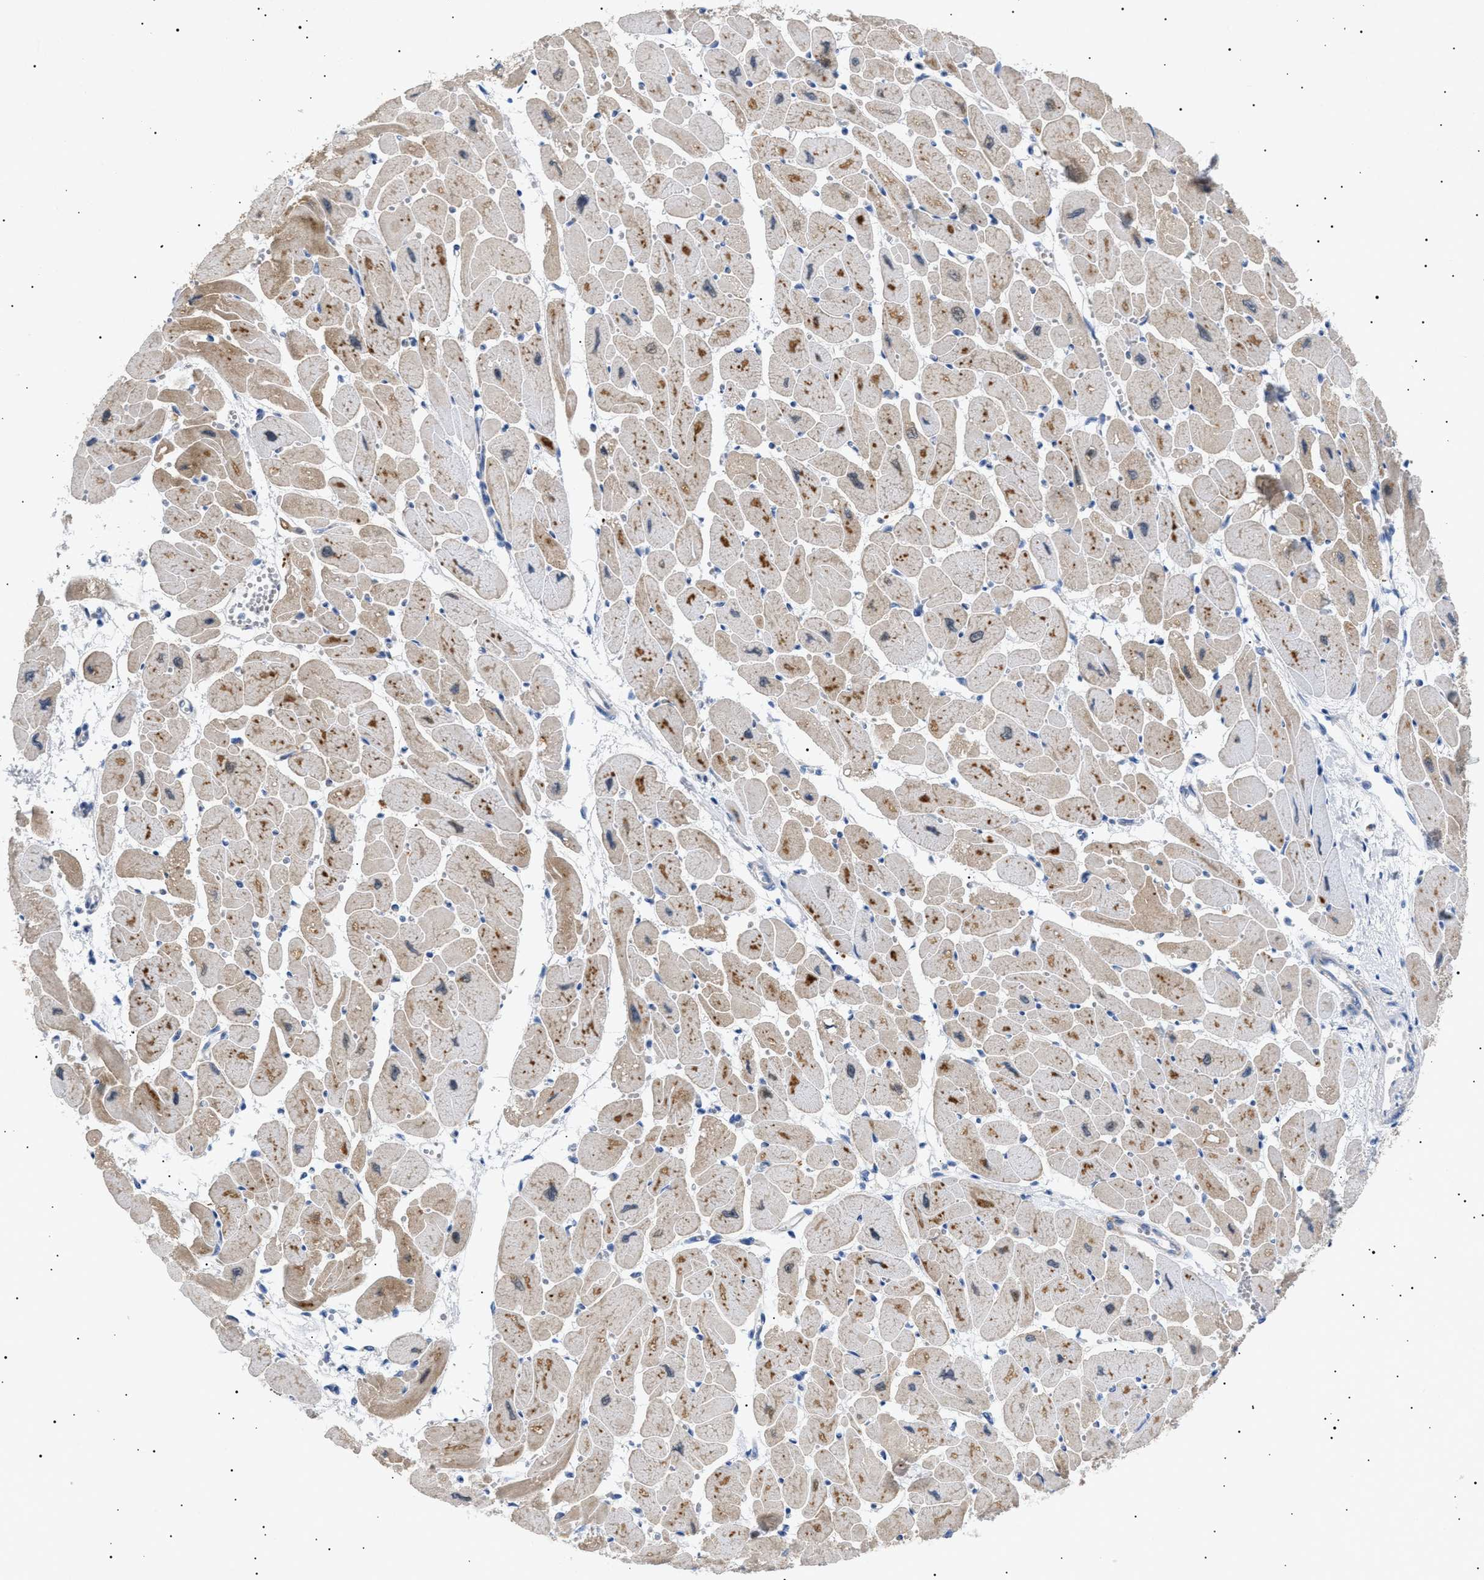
{"staining": {"intensity": "moderate", "quantity": ">75%", "location": "cytoplasmic/membranous"}, "tissue": "heart muscle", "cell_type": "Cardiomyocytes", "image_type": "normal", "snomed": [{"axis": "morphology", "description": "Normal tissue, NOS"}, {"axis": "topography", "description": "Heart"}], "caption": "The histopathology image displays staining of normal heart muscle, revealing moderate cytoplasmic/membranous protein staining (brown color) within cardiomyocytes.", "gene": "SIRT5", "patient": {"sex": "female", "age": 54}}